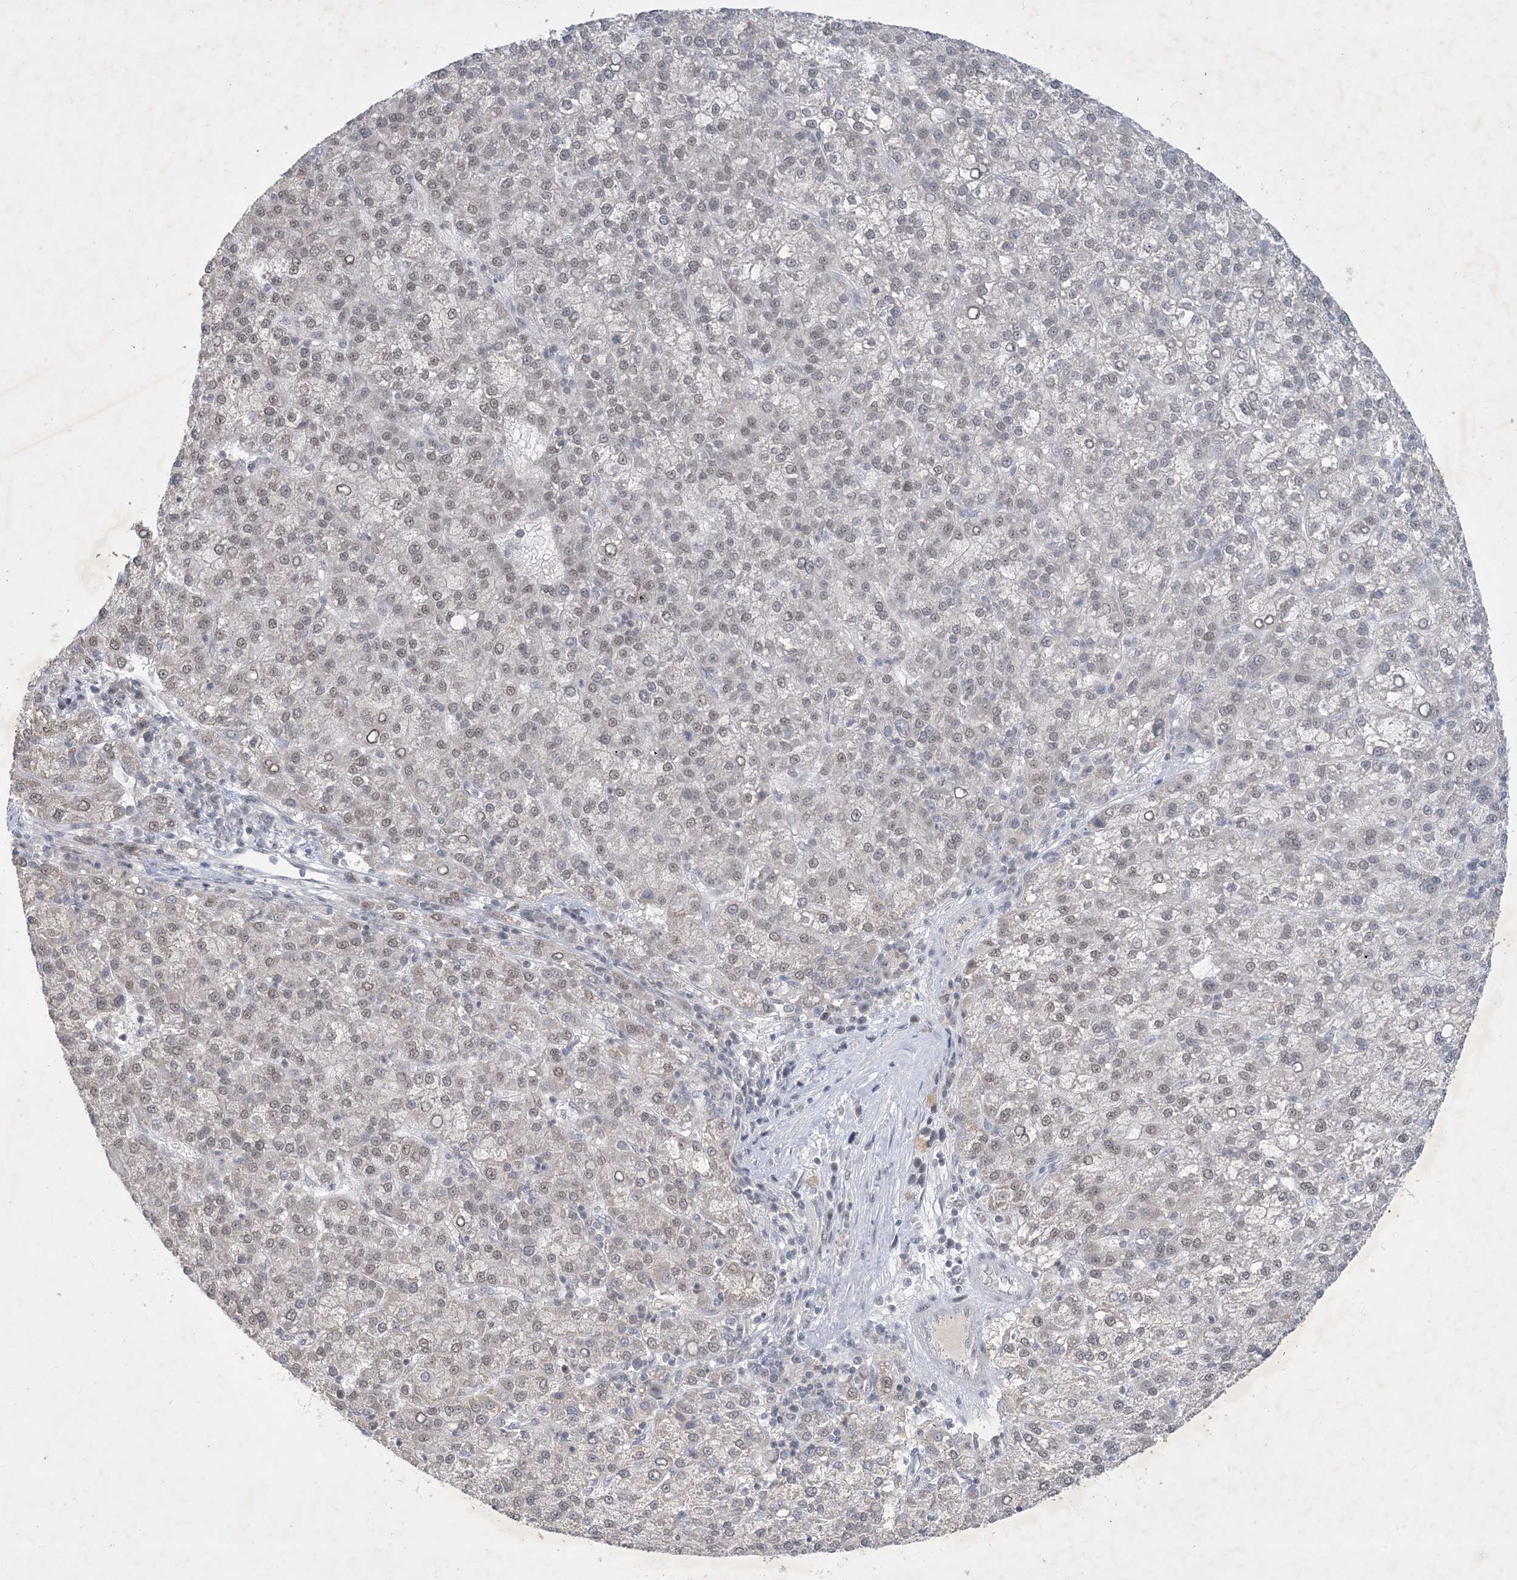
{"staining": {"intensity": "weak", "quantity": ">75%", "location": "nuclear"}, "tissue": "liver cancer", "cell_type": "Tumor cells", "image_type": "cancer", "snomed": [{"axis": "morphology", "description": "Carcinoma, Hepatocellular, NOS"}, {"axis": "topography", "description": "Liver"}], "caption": "Immunohistochemistry (IHC) micrograph of liver cancer (hepatocellular carcinoma) stained for a protein (brown), which displays low levels of weak nuclear positivity in about >75% of tumor cells.", "gene": "ZNF674", "patient": {"sex": "female", "age": 58}}